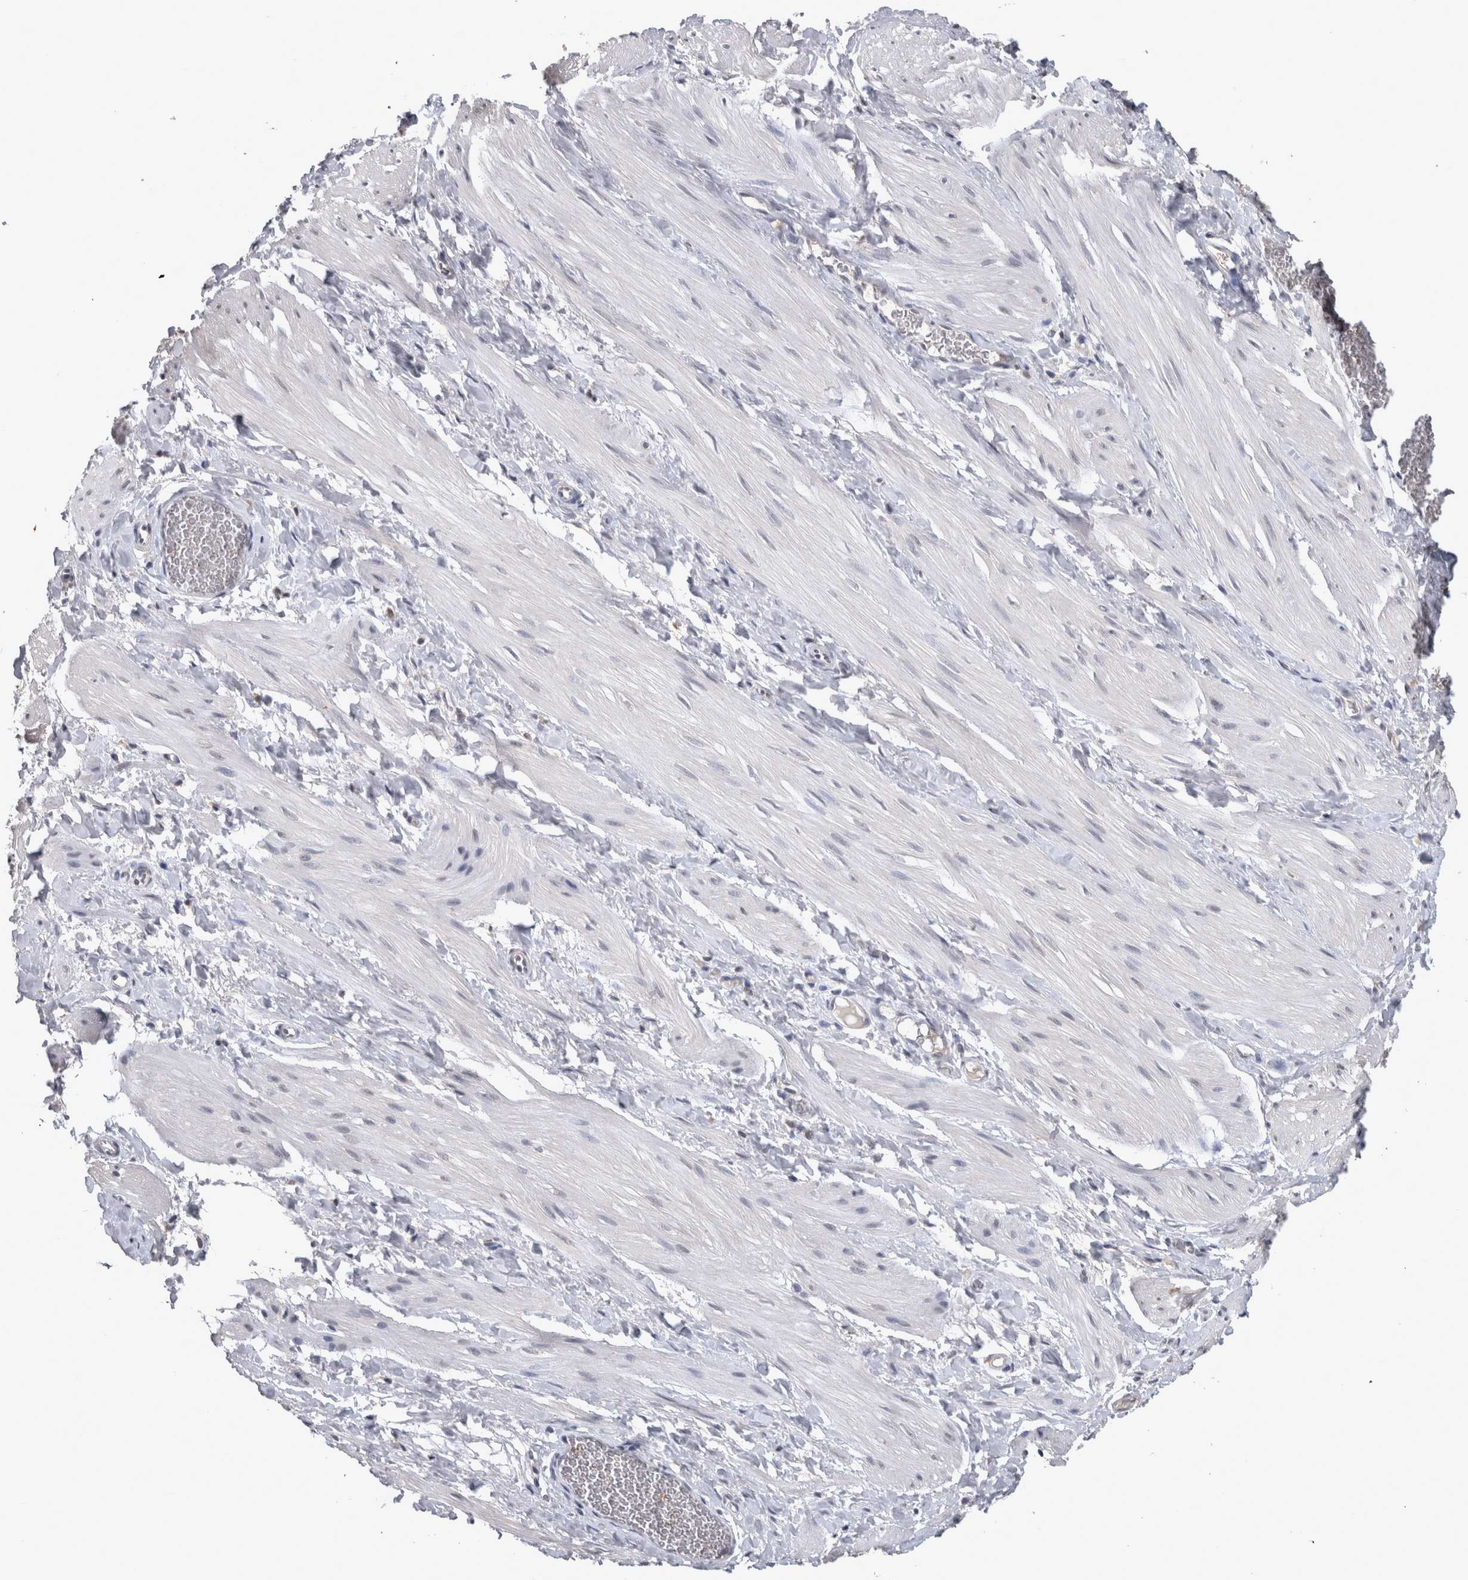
{"staining": {"intensity": "negative", "quantity": "none", "location": "none"}, "tissue": "smooth muscle", "cell_type": "Smooth muscle cells", "image_type": "normal", "snomed": [{"axis": "morphology", "description": "Normal tissue, NOS"}, {"axis": "topography", "description": "Smooth muscle"}], "caption": "Smooth muscle cells are negative for brown protein staining in normal smooth muscle. (DAB (3,3'-diaminobenzidine) immunohistochemistry with hematoxylin counter stain).", "gene": "WNT7A", "patient": {"sex": "male", "age": 16}}